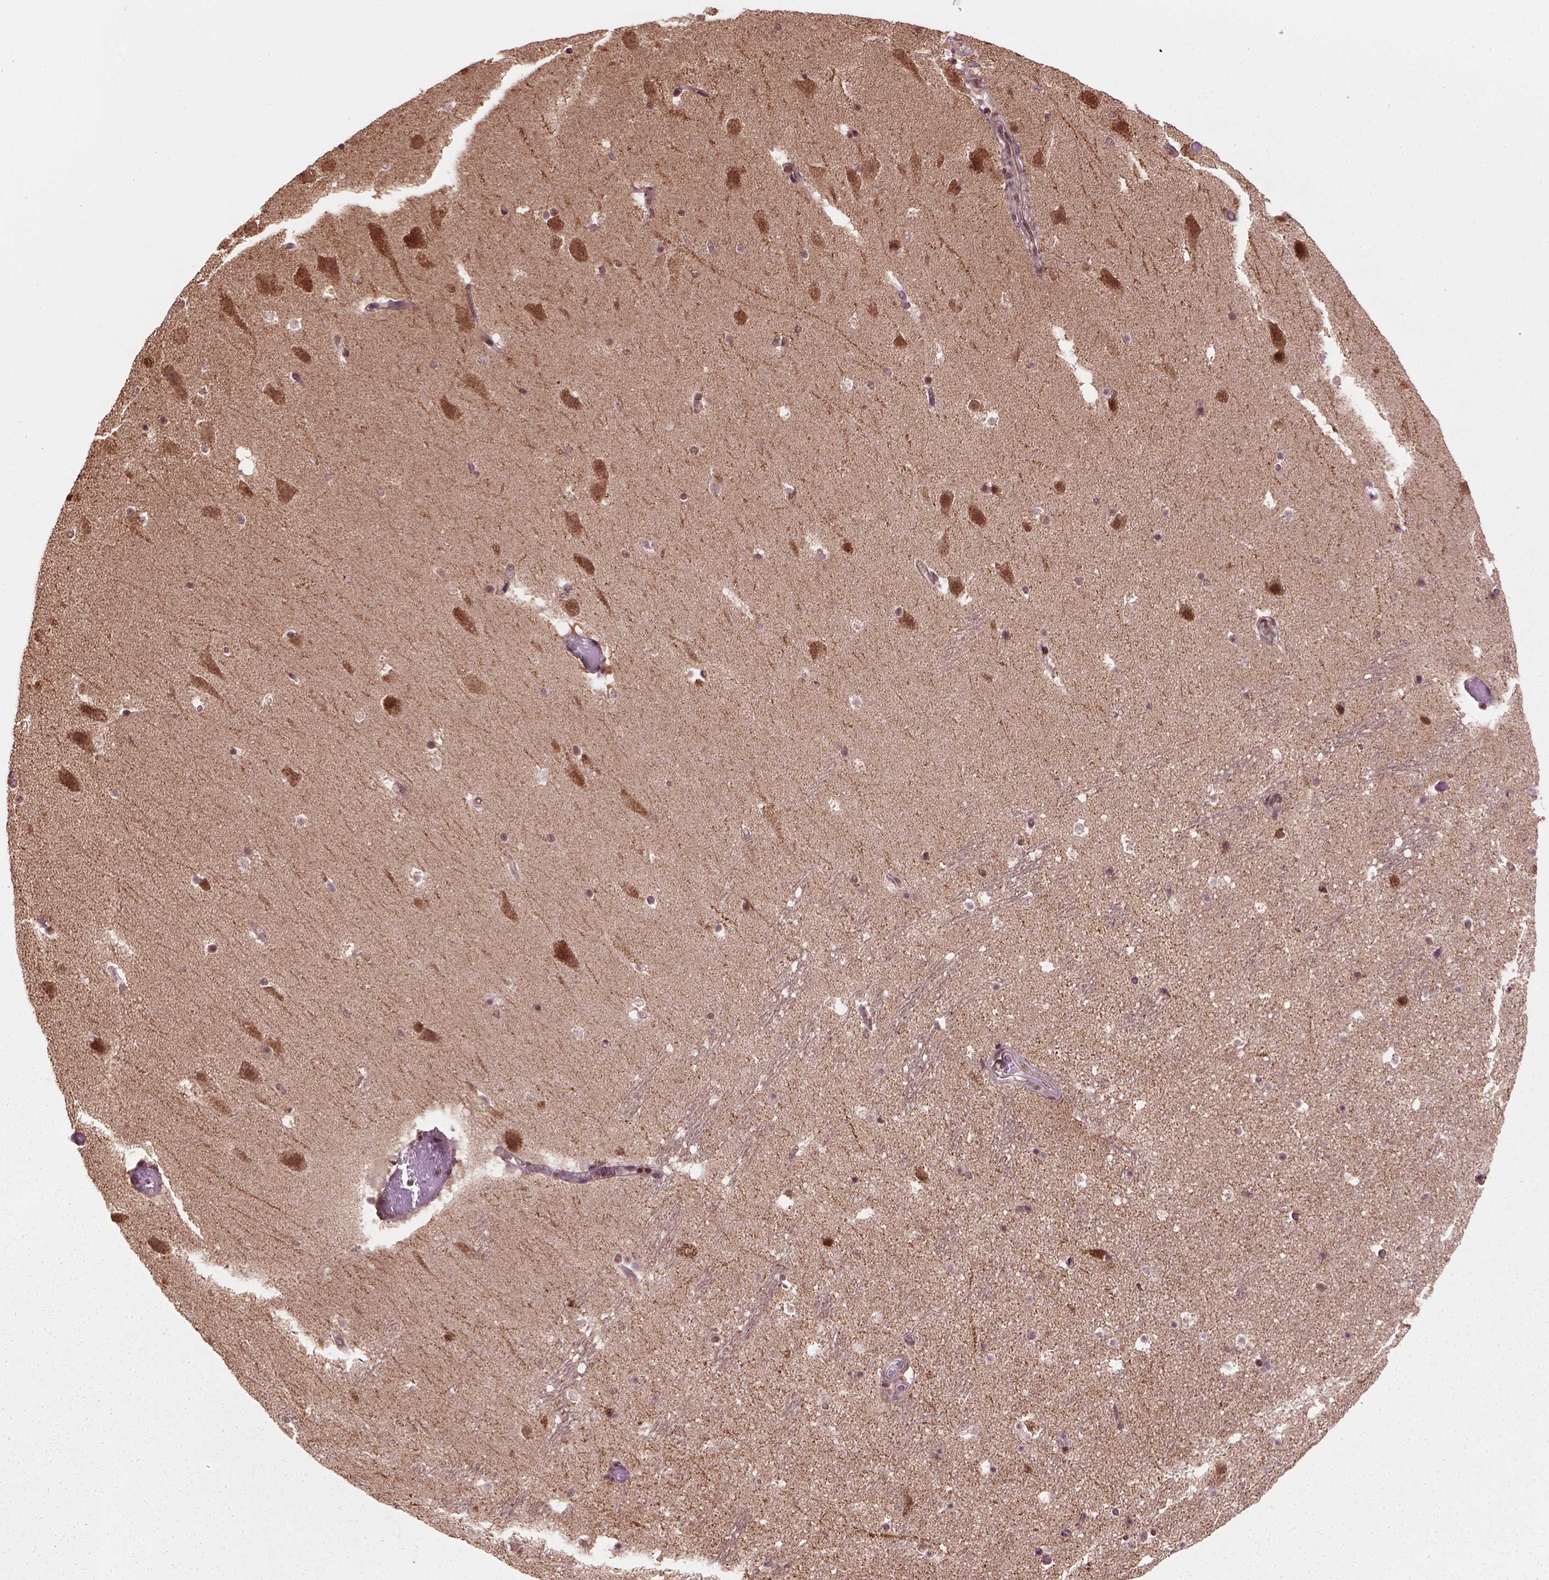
{"staining": {"intensity": "moderate", "quantity": "<25%", "location": "cytoplasmic/membranous,nuclear"}, "tissue": "hippocampus", "cell_type": "Glial cells", "image_type": "normal", "snomed": [{"axis": "morphology", "description": "Normal tissue, NOS"}, {"axis": "topography", "description": "Hippocampus"}], "caption": "The immunohistochemical stain highlights moderate cytoplasmic/membranous,nuclear expression in glial cells of benign hippocampus.", "gene": "NUDT9", "patient": {"sex": "male", "age": 26}}